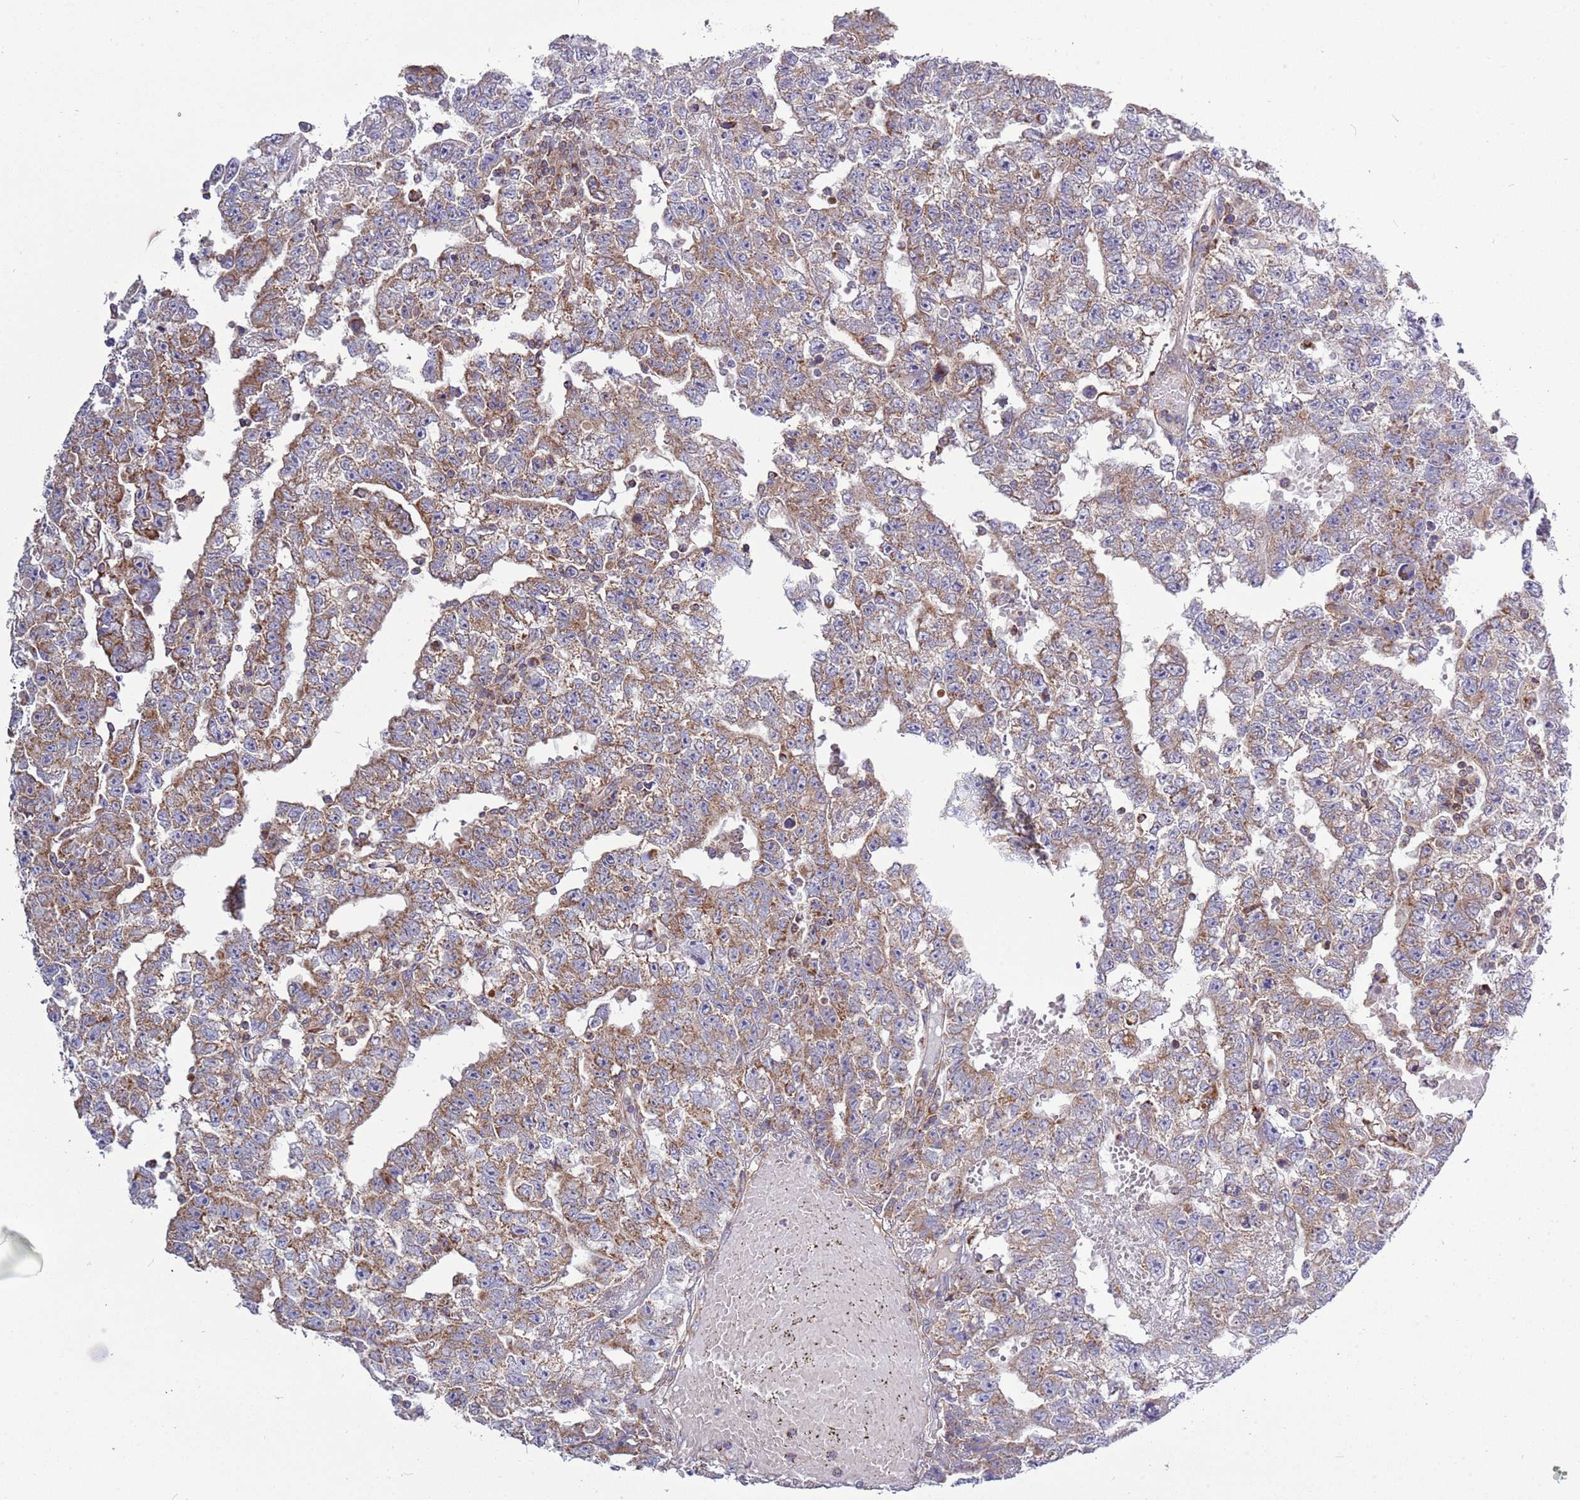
{"staining": {"intensity": "moderate", "quantity": ">75%", "location": "cytoplasmic/membranous"}, "tissue": "testis cancer", "cell_type": "Tumor cells", "image_type": "cancer", "snomed": [{"axis": "morphology", "description": "Carcinoma, Embryonal, NOS"}, {"axis": "topography", "description": "Testis"}], "caption": "Immunohistochemistry (DAB) staining of testis cancer (embryonal carcinoma) exhibits moderate cytoplasmic/membranous protein expression in approximately >75% of tumor cells. Immunohistochemistry stains the protein of interest in brown and the nuclei are stained blue.", "gene": "IRS4", "patient": {"sex": "male", "age": 25}}